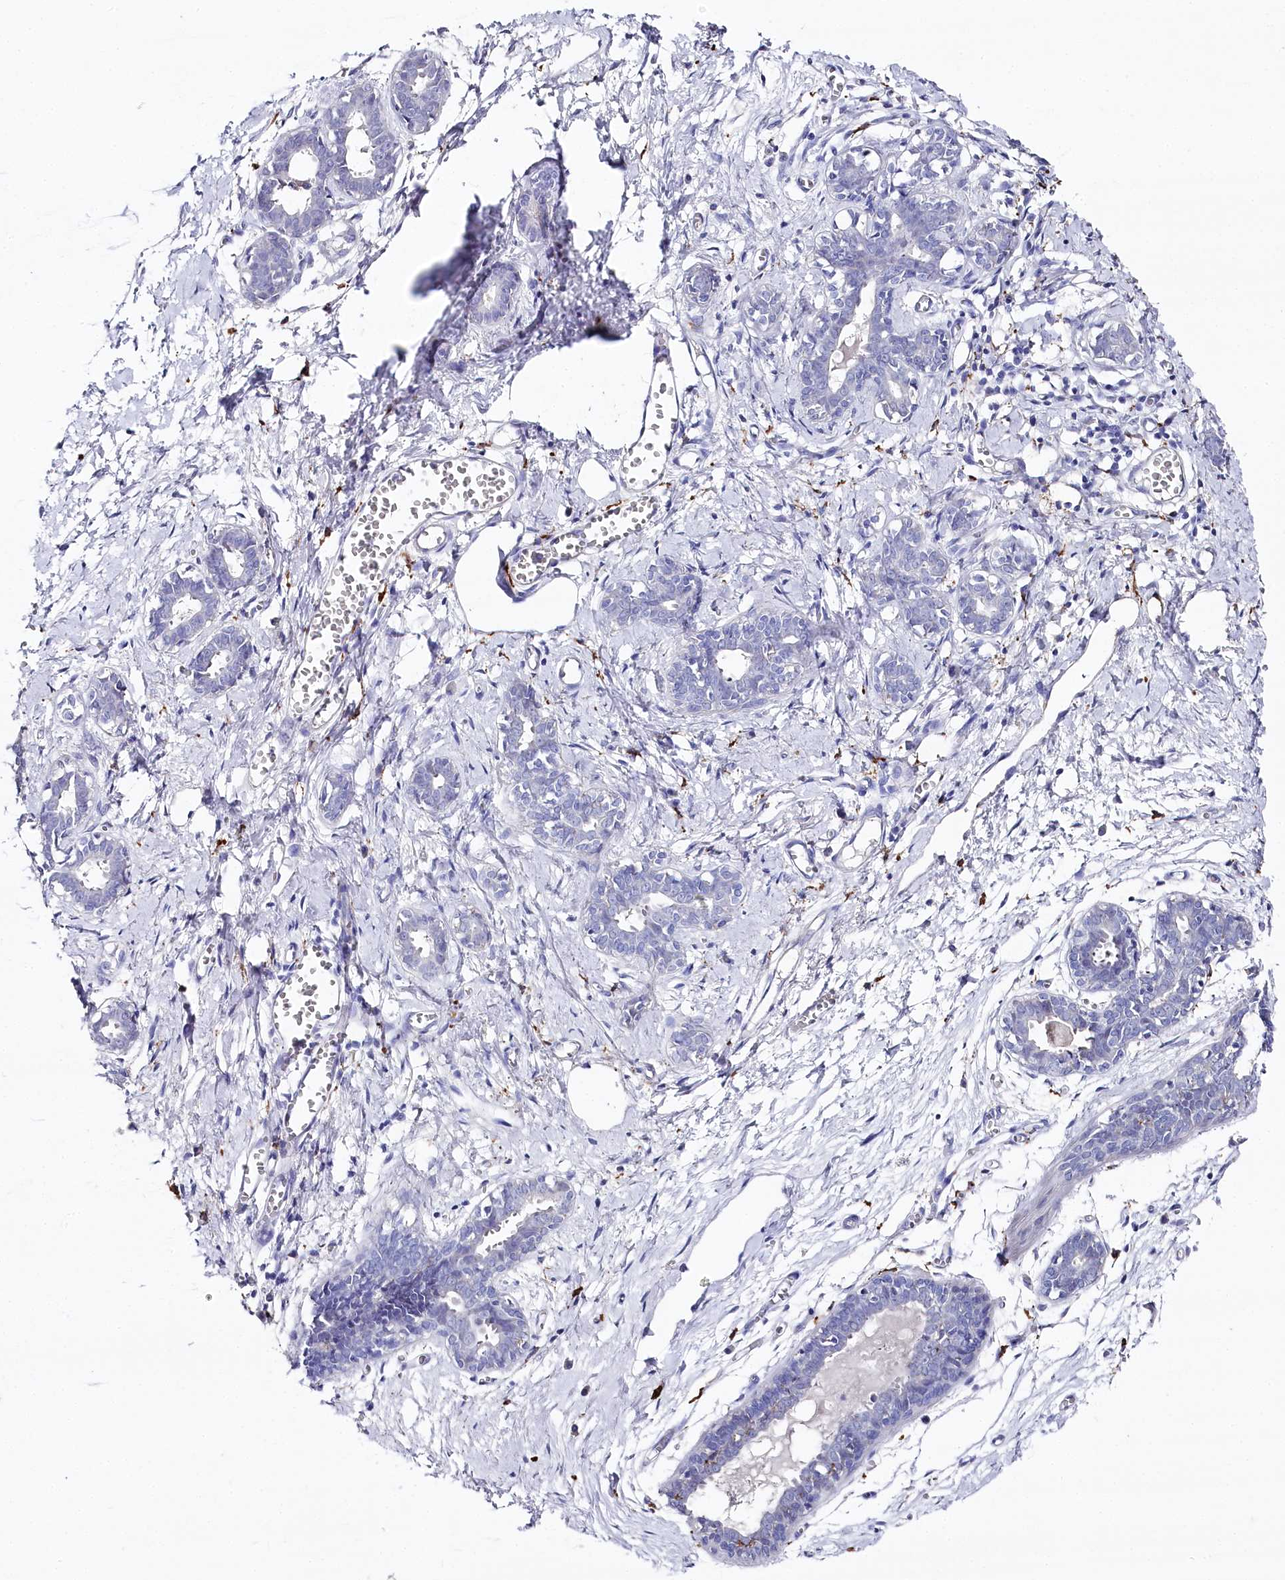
{"staining": {"intensity": "negative", "quantity": "none", "location": "none"}, "tissue": "breast", "cell_type": "Adipocytes", "image_type": "normal", "snomed": [{"axis": "morphology", "description": "Normal tissue, NOS"}, {"axis": "topography", "description": "Breast"}], "caption": "Immunohistochemistry of normal human breast shows no positivity in adipocytes. (DAB immunohistochemistry (IHC), high magnification).", "gene": "CLEC4M", "patient": {"sex": "female", "age": 27}}